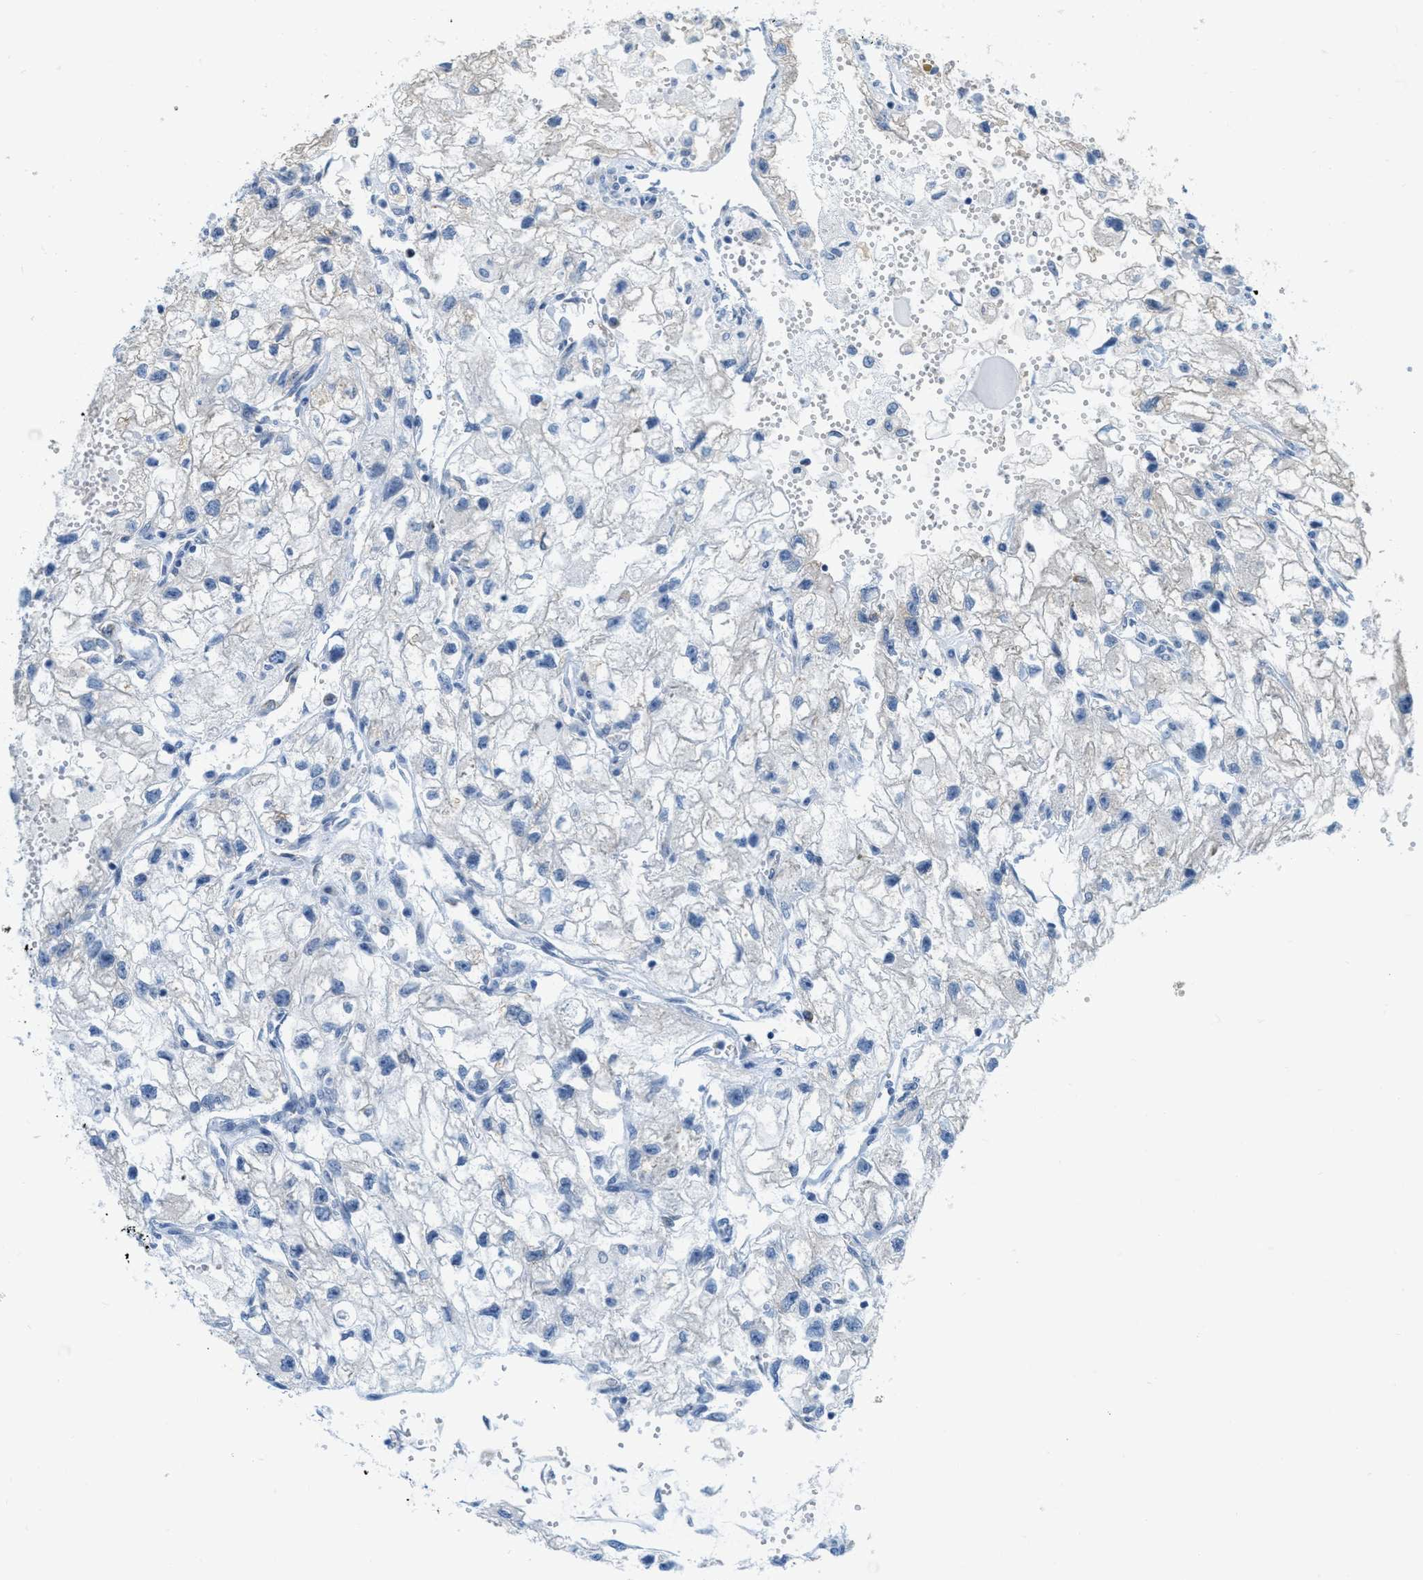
{"staining": {"intensity": "negative", "quantity": "none", "location": "none"}, "tissue": "renal cancer", "cell_type": "Tumor cells", "image_type": "cancer", "snomed": [{"axis": "morphology", "description": "Adenocarcinoma, NOS"}, {"axis": "topography", "description": "Kidney"}], "caption": "High power microscopy micrograph of an immunohistochemistry micrograph of renal cancer (adenocarcinoma), revealing no significant staining in tumor cells.", "gene": "TEX264", "patient": {"sex": "female", "age": 70}}